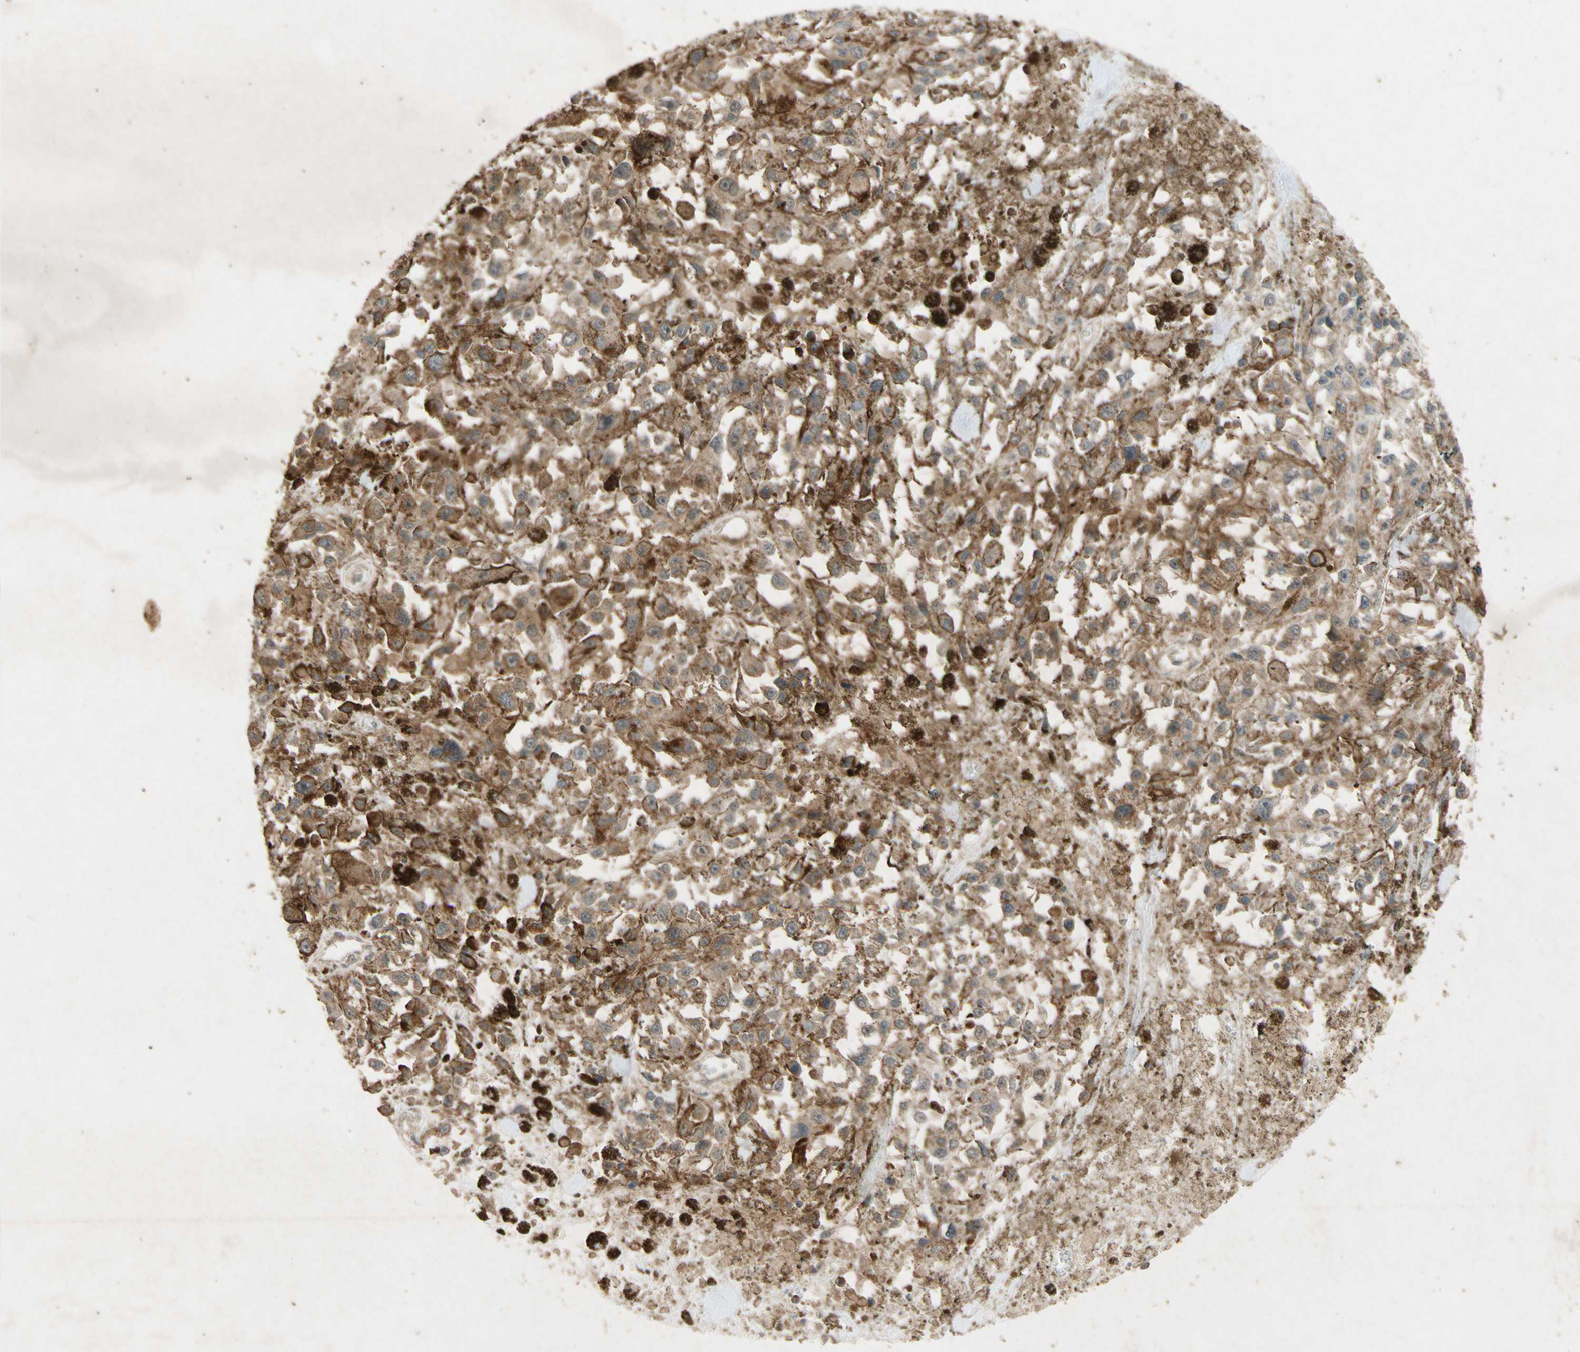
{"staining": {"intensity": "moderate", "quantity": ">75%", "location": "cytoplasmic/membranous"}, "tissue": "melanoma", "cell_type": "Tumor cells", "image_type": "cancer", "snomed": [{"axis": "morphology", "description": "Malignant melanoma, Metastatic site"}, {"axis": "topography", "description": "Lymph node"}], "caption": "Melanoma stained for a protein displays moderate cytoplasmic/membranous positivity in tumor cells.", "gene": "ATP6V1F", "patient": {"sex": "male", "age": 59}}